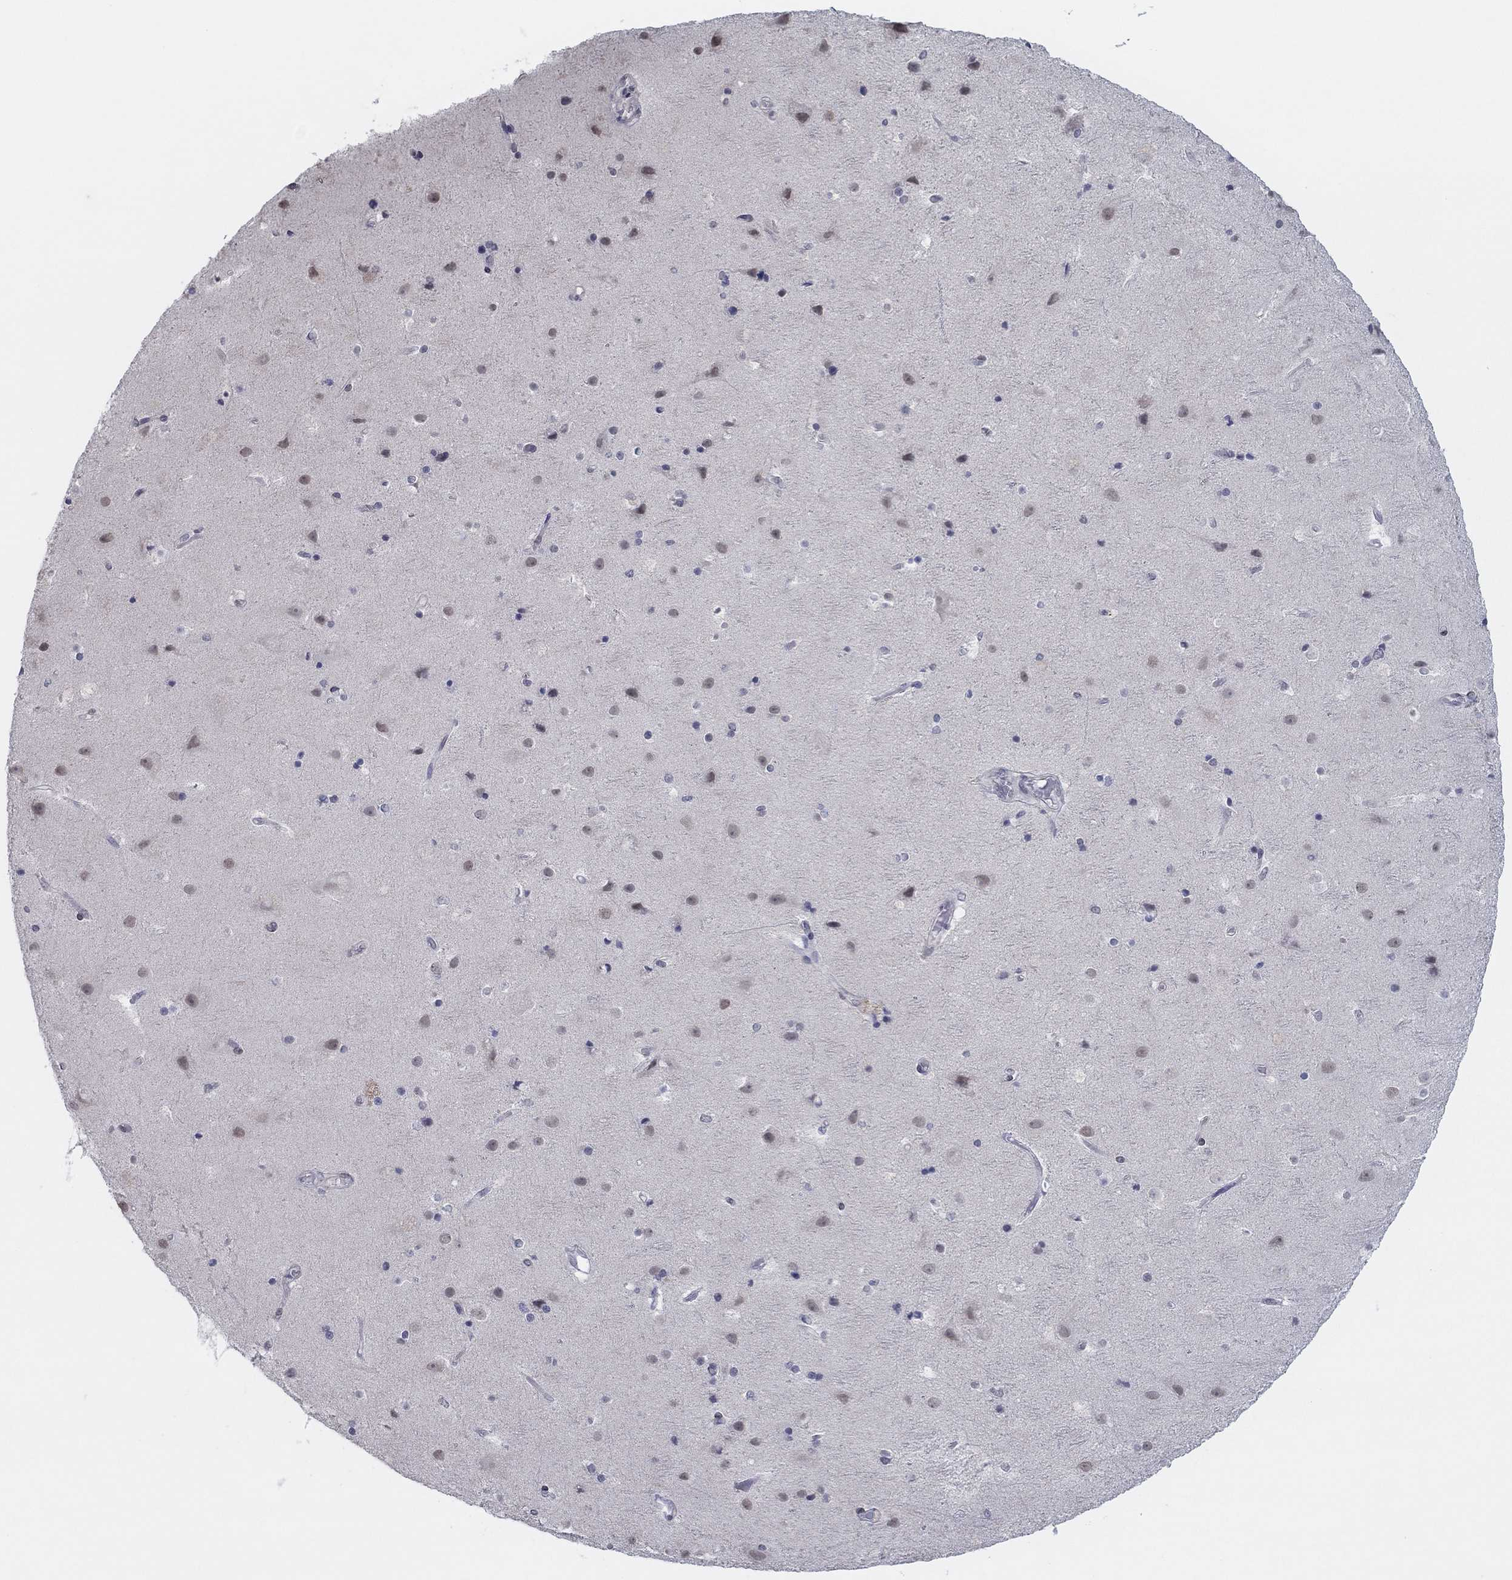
{"staining": {"intensity": "negative", "quantity": "none", "location": "none"}, "tissue": "cerebral cortex", "cell_type": "Endothelial cells", "image_type": "normal", "snomed": [{"axis": "morphology", "description": "Normal tissue, NOS"}, {"axis": "topography", "description": "Cerebral cortex"}], "caption": "The immunohistochemistry (IHC) histopathology image has no significant positivity in endothelial cells of cerebral cortex. The staining is performed using DAB (3,3'-diaminobenzidine) brown chromogen with nuclei counter-stained in using hematoxylin.", "gene": "SLC22A2", "patient": {"sex": "female", "age": 52}}